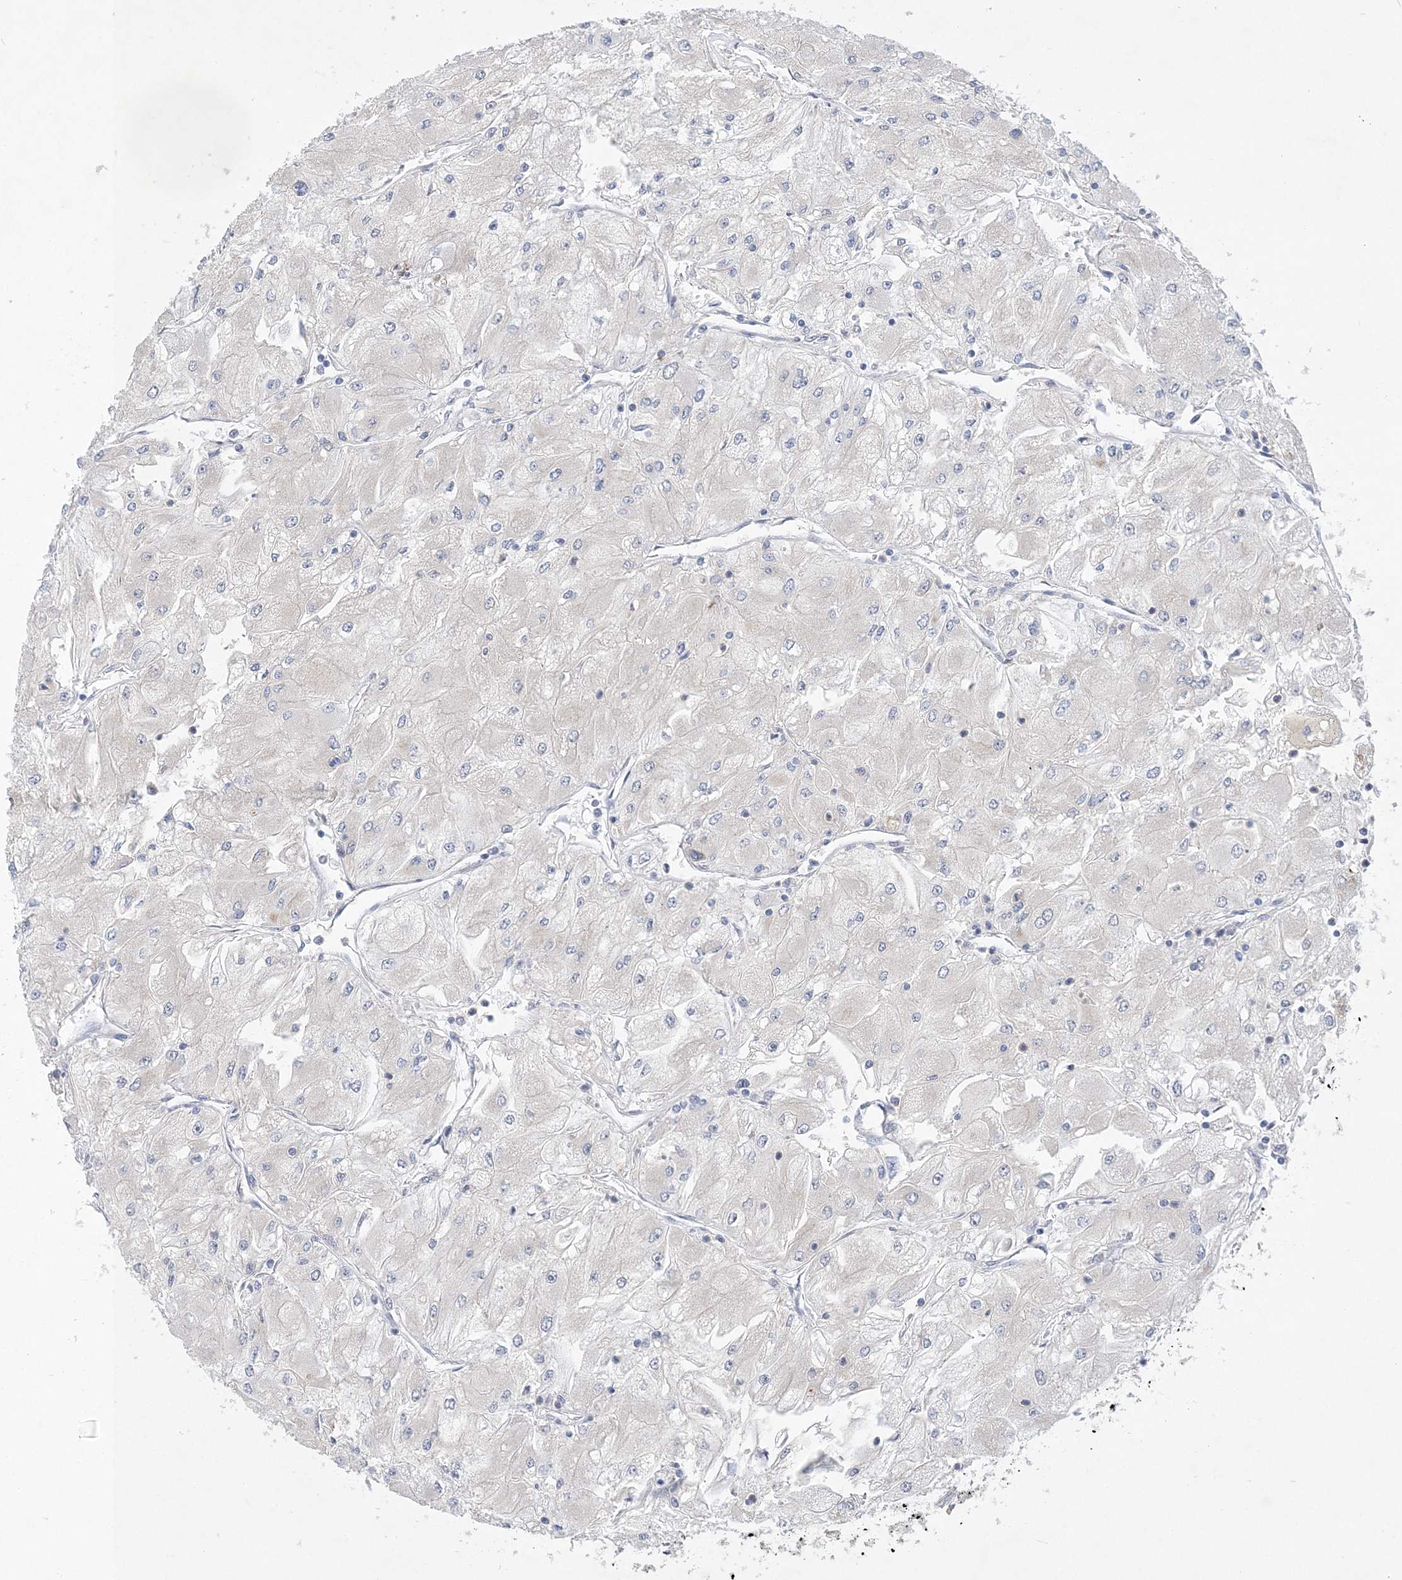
{"staining": {"intensity": "negative", "quantity": "none", "location": "none"}, "tissue": "renal cancer", "cell_type": "Tumor cells", "image_type": "cancer", "snomed": [{"axis": "morphology", "description": "Adenocarcinoma, NOS"}, {"axis": "topography", "description": "Kidney"}], "caption": "The immunohistochemistry (IHC) histopathology image has no significant expression in tumor cells of renal cancer tissue. The staining is performed using DAB (3,3'-diaminobenzidine) brown chromogen with nuclei counter-stained in using hematoxylin.", "gene": "ANKRD35", "patient": {"sex": "male", "age": 80}}